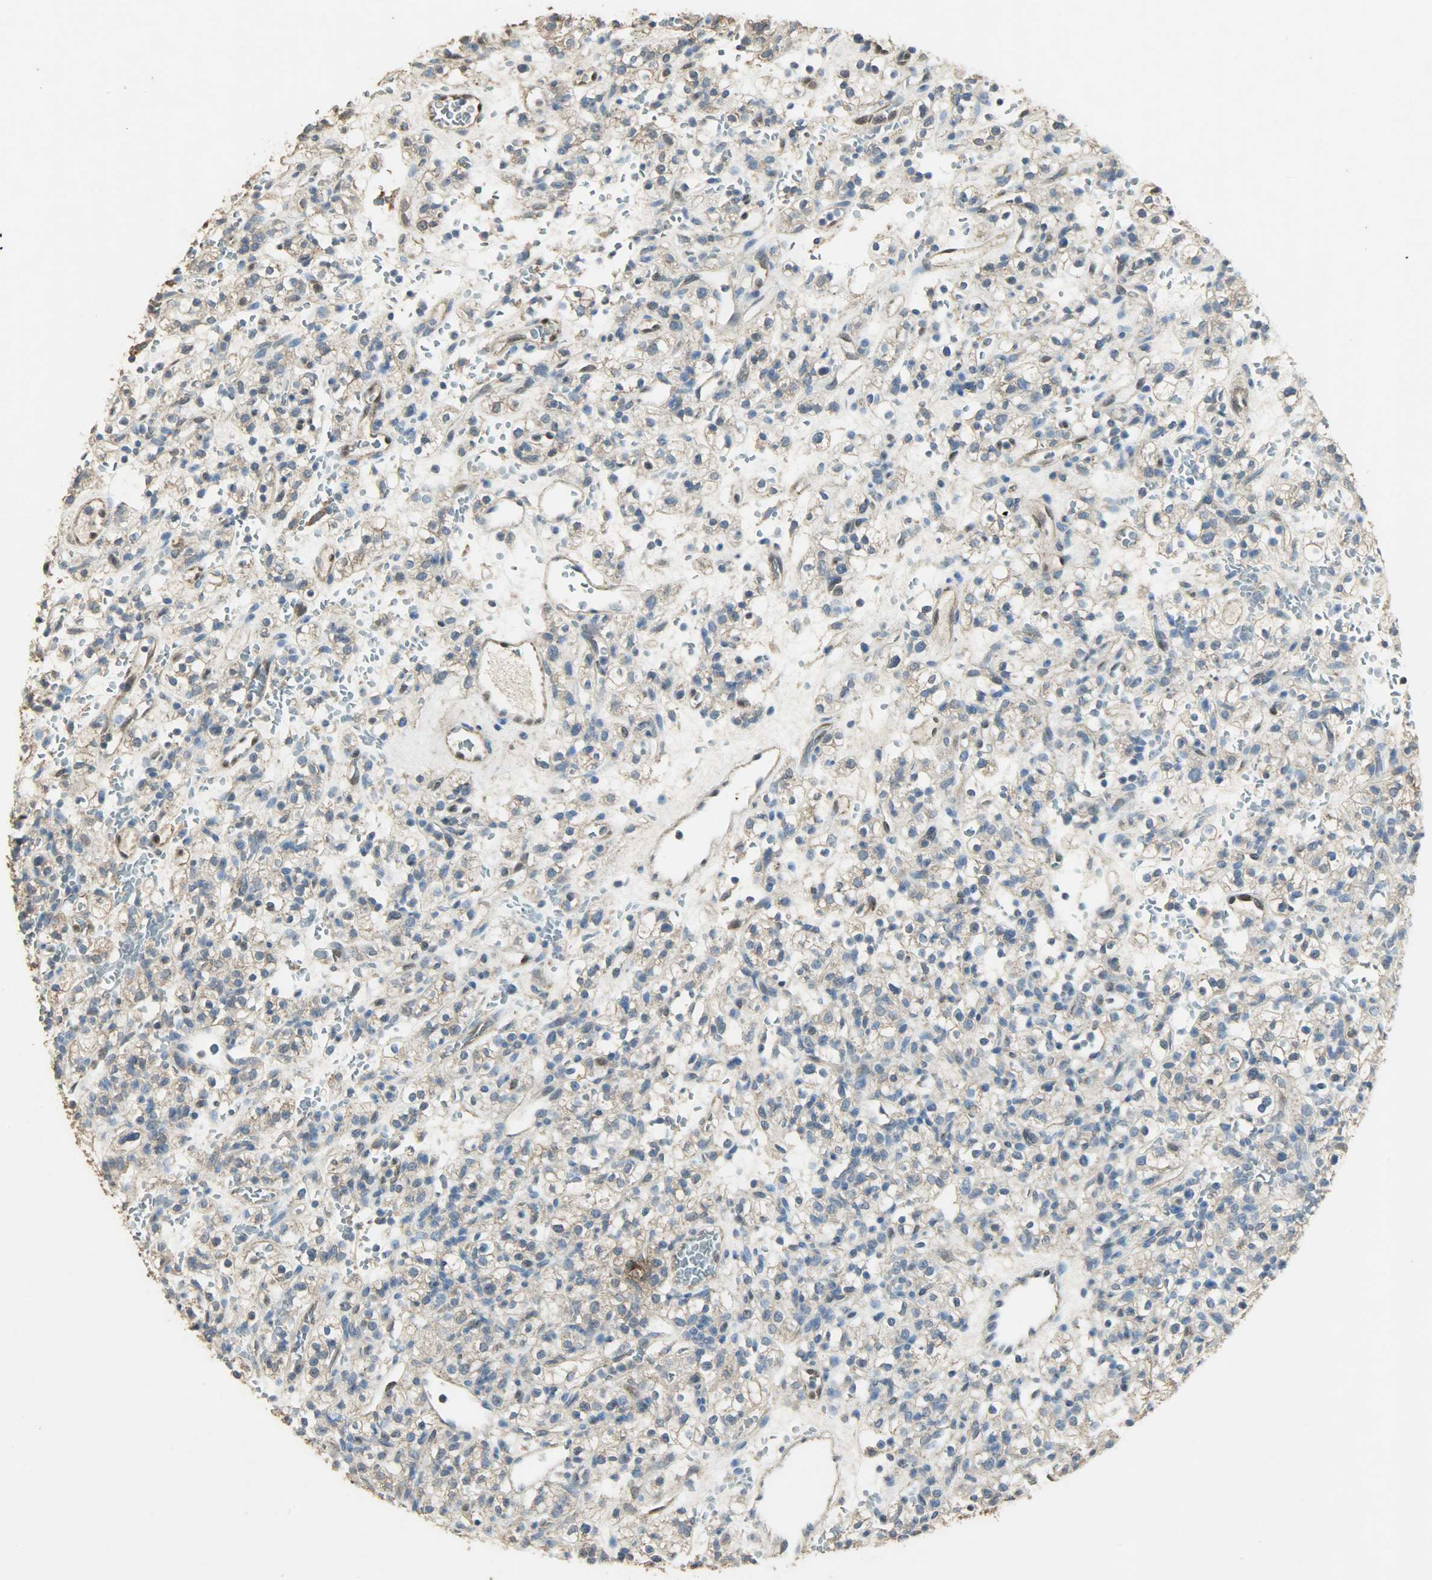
{"staining": {"intensity": "weak", "quantity": ">75%", "location": "cytoplasmic/membranous"}, "tissue": "renal cancer", "cell_type": "Tumor cells", "image_type": "cancer", "snomed": [{"axis": "morphology", "description": "Normal tissue, NOS"}, {"axis": "morphology", "description": "Adenocarcinoma, NOS"}, {"axis": "topography", "description": "Kidney"}], "caption": "This image reveals immunohistochemistry staining of renal cancer (adenocarcinoma), with low weak cytoplasmic/membranous staining in approximately >75% of tumor cells.", "gene": "ASB9", "patient": {"sex": "female", "age": 72}}